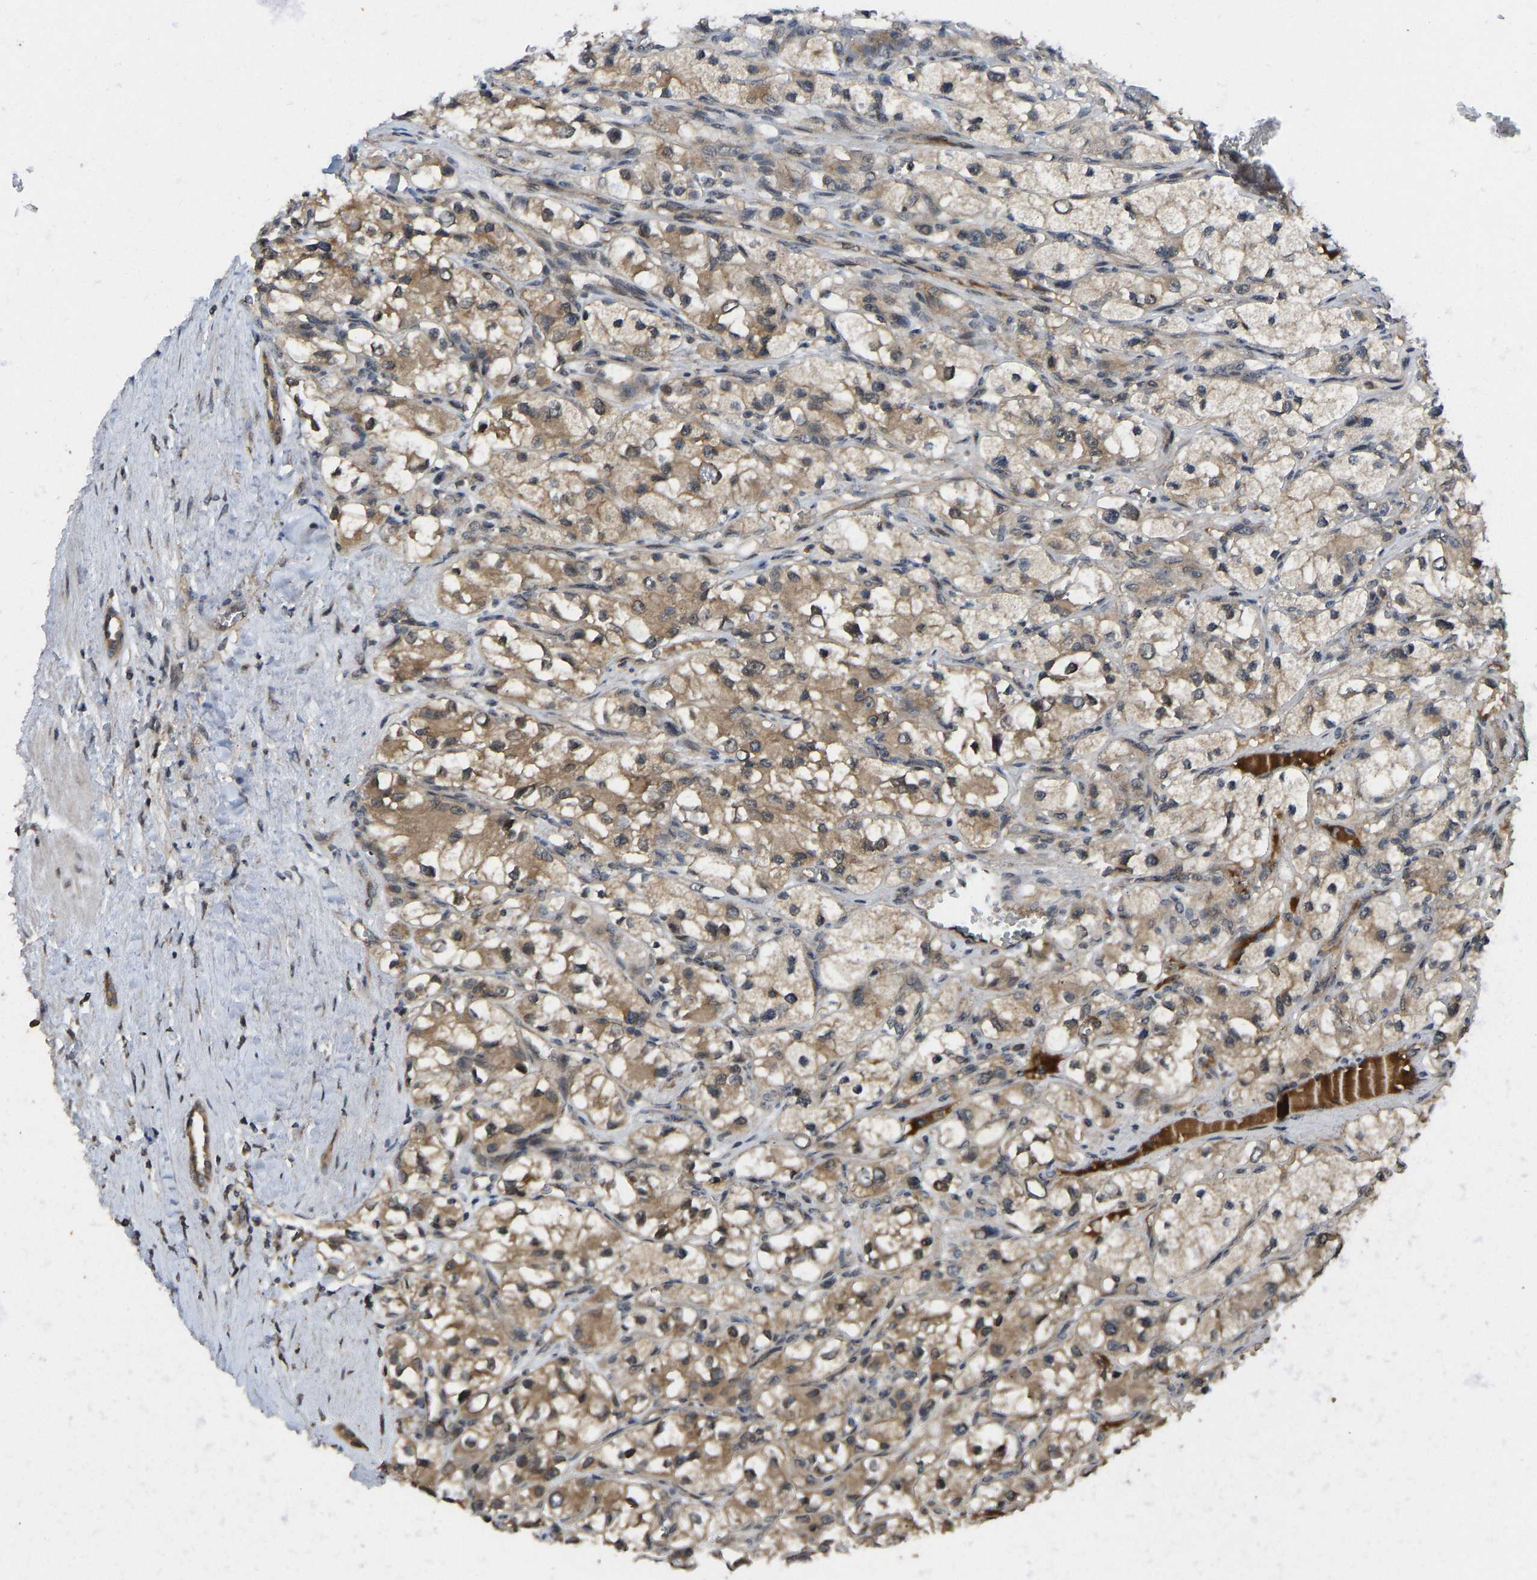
{"staining": {"intensity": "moderate", "quantity": ">75%", "location": "cytoplasmic/membranous"}, "tissue": "renal cancer", "cell_type": "Tumor cells", "image_type": "cancer", "snomed": [{"axis": "morphology", "description": "Adenocarcinoma, NOS"}, {"axis": "topography", "description": "Kidney"}], "caption": "Adenocarcinoma (renal) stained with a protein marker reveals moderate staining in tumor cells.", "gene": "NDRG3", "patient": {"sex": "female", "age": 57}}